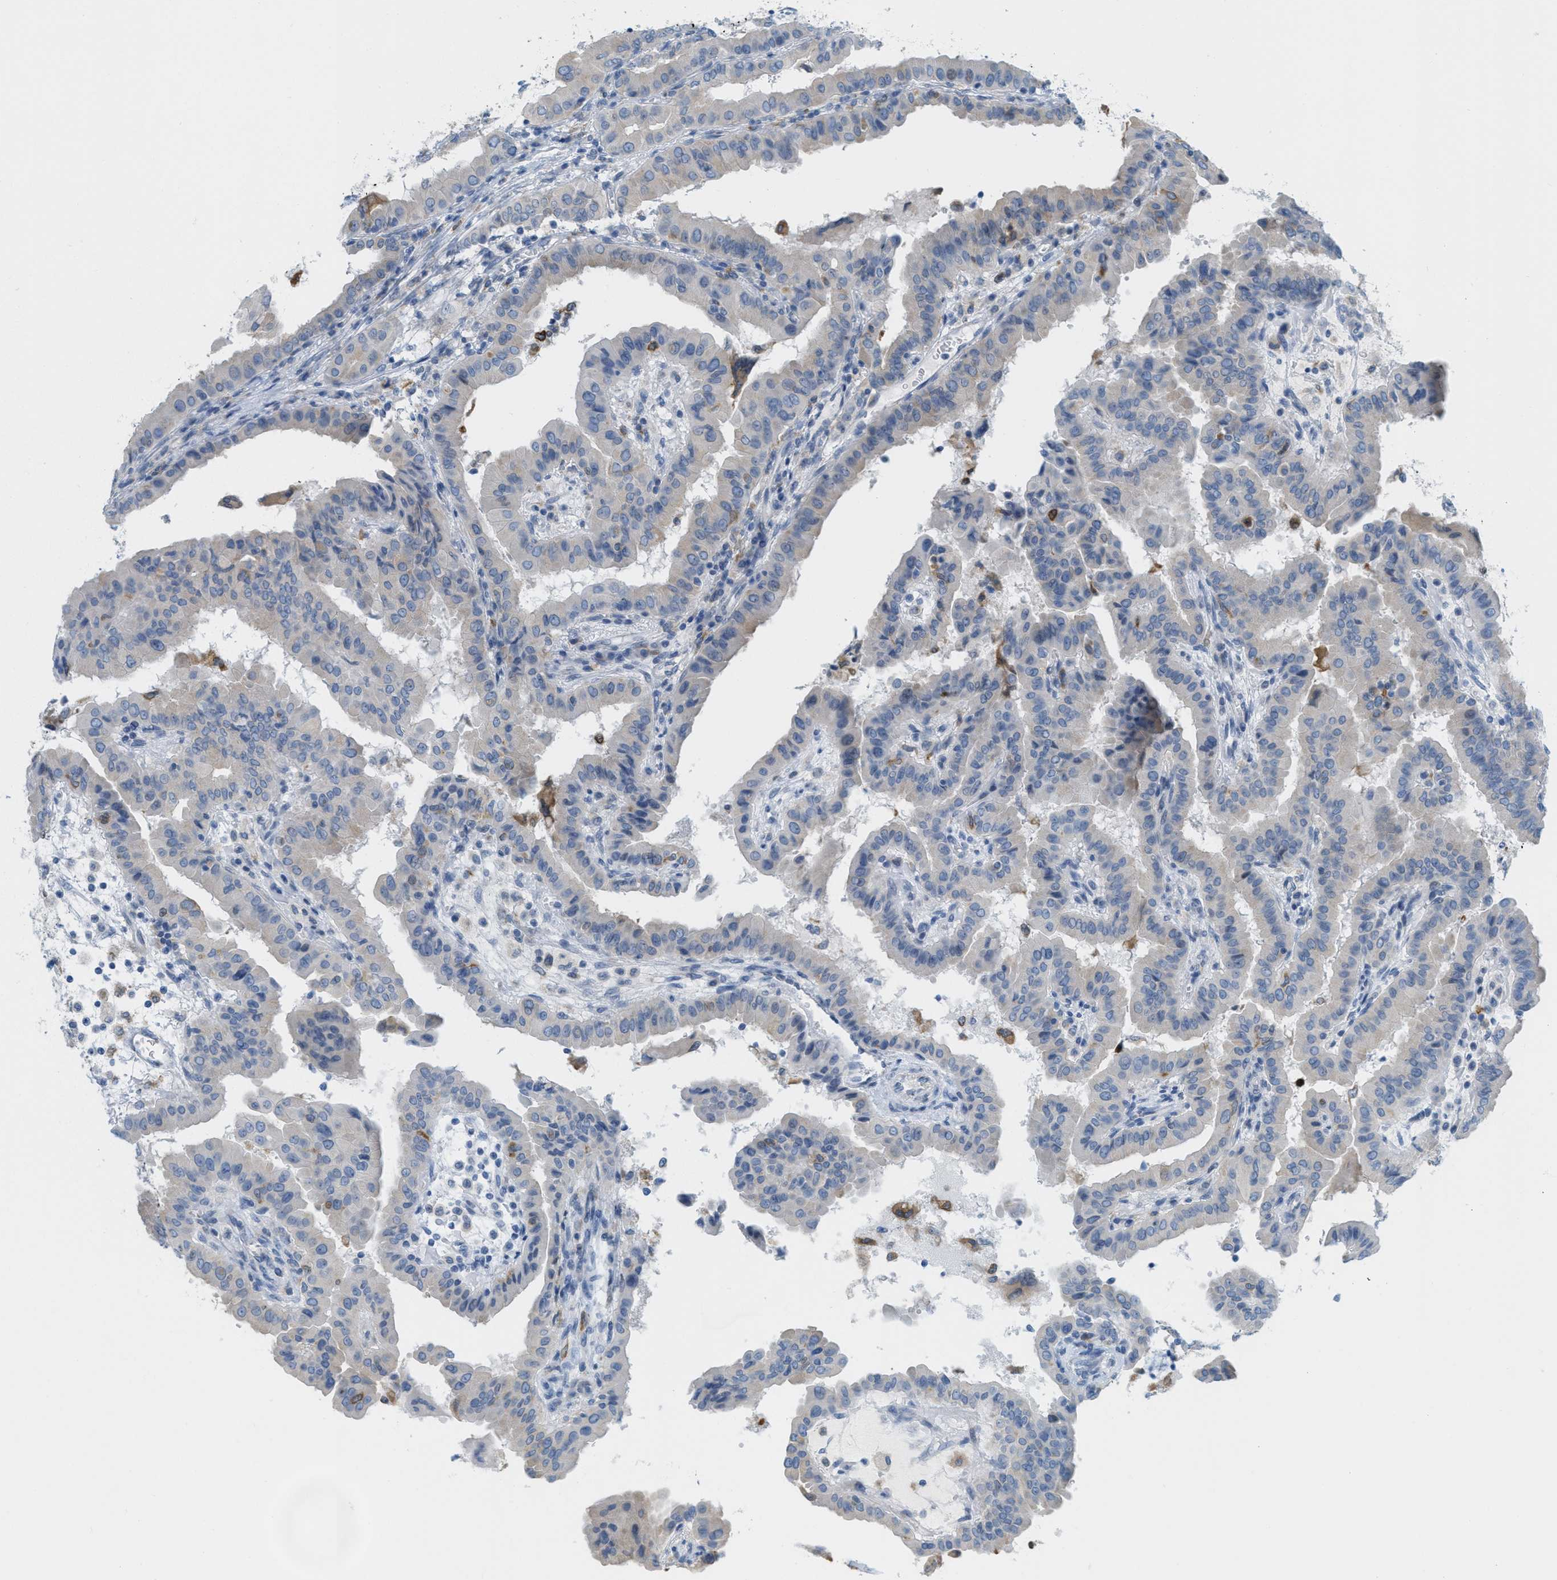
{"staining": {"intensity": "negative", "quantity": "none", "location": "none"}, "tissue": "thyroid cancer", "cell_type": "Tumor cells", "image_type": "cancer", "snomed": [{"axis": "morphology", "description": "Papillary adenocarcinoma, NOS"}, {"axis": "topography", "description": "Thyroid gland"}], "caption": "Tumor cells show no significant protein expression in papillary adenocarcinoma (thyroid).", "gene": "TEX264", "patient": {"sex": "male", "age": 33}}